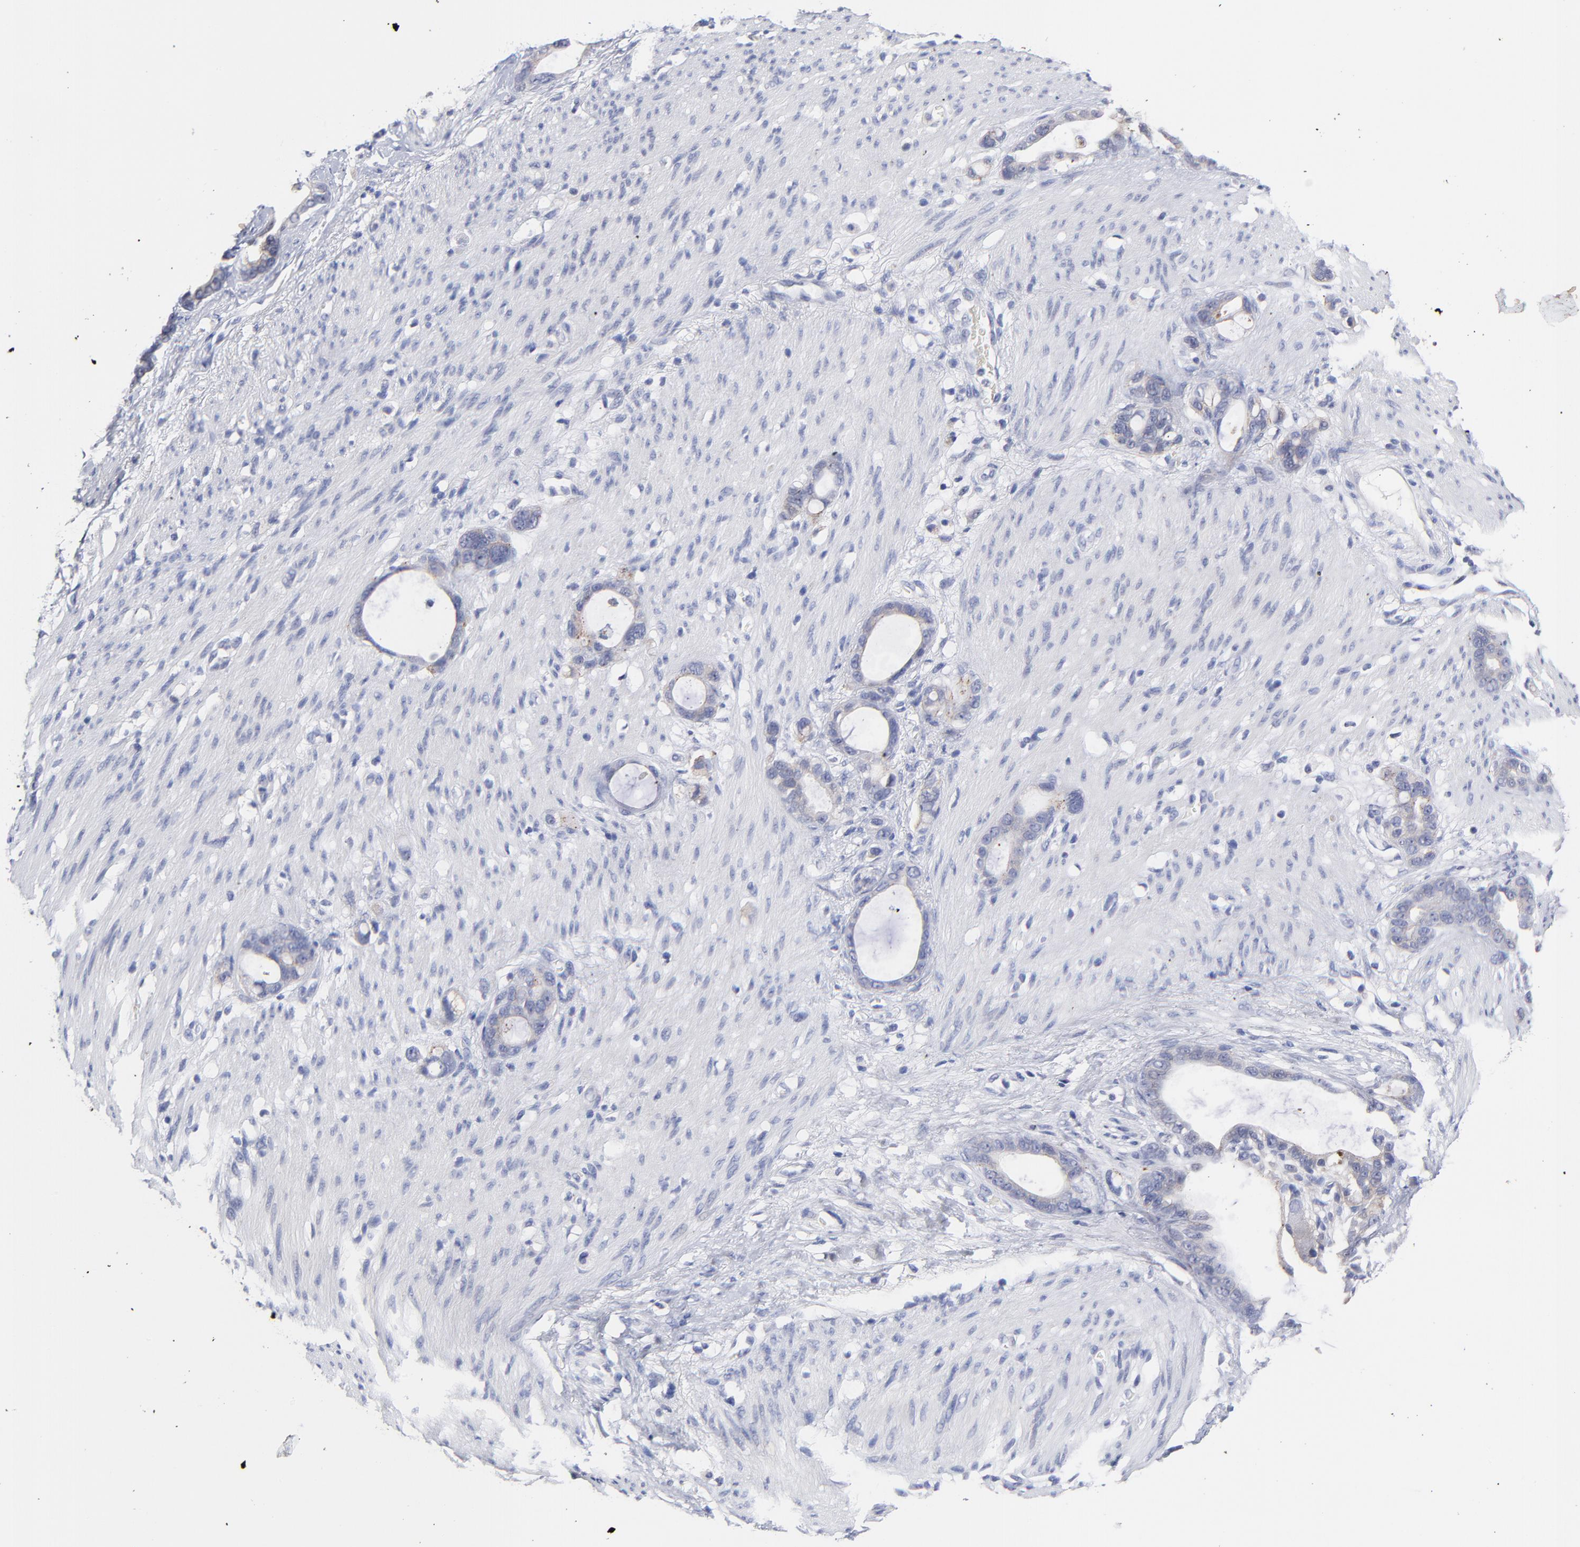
{"staining": {"intensity": "negative", "quantity": "none", "location": "none"}, "tissue": "stomach cancer", "cell_type": "Tumor cells", "image_type": "cancer", "snomed": [{"axis": "morphology", "description": "Adenocarcinoma, NOS"}, {"axis": "topography", "description": "Stomach"}], "caption": "DAB immunohistochemical staining of stomach cancer displays no significant expression in tumor cells.", "gene": "CXADR", "patient": {"sex": "female", "age": 75}}